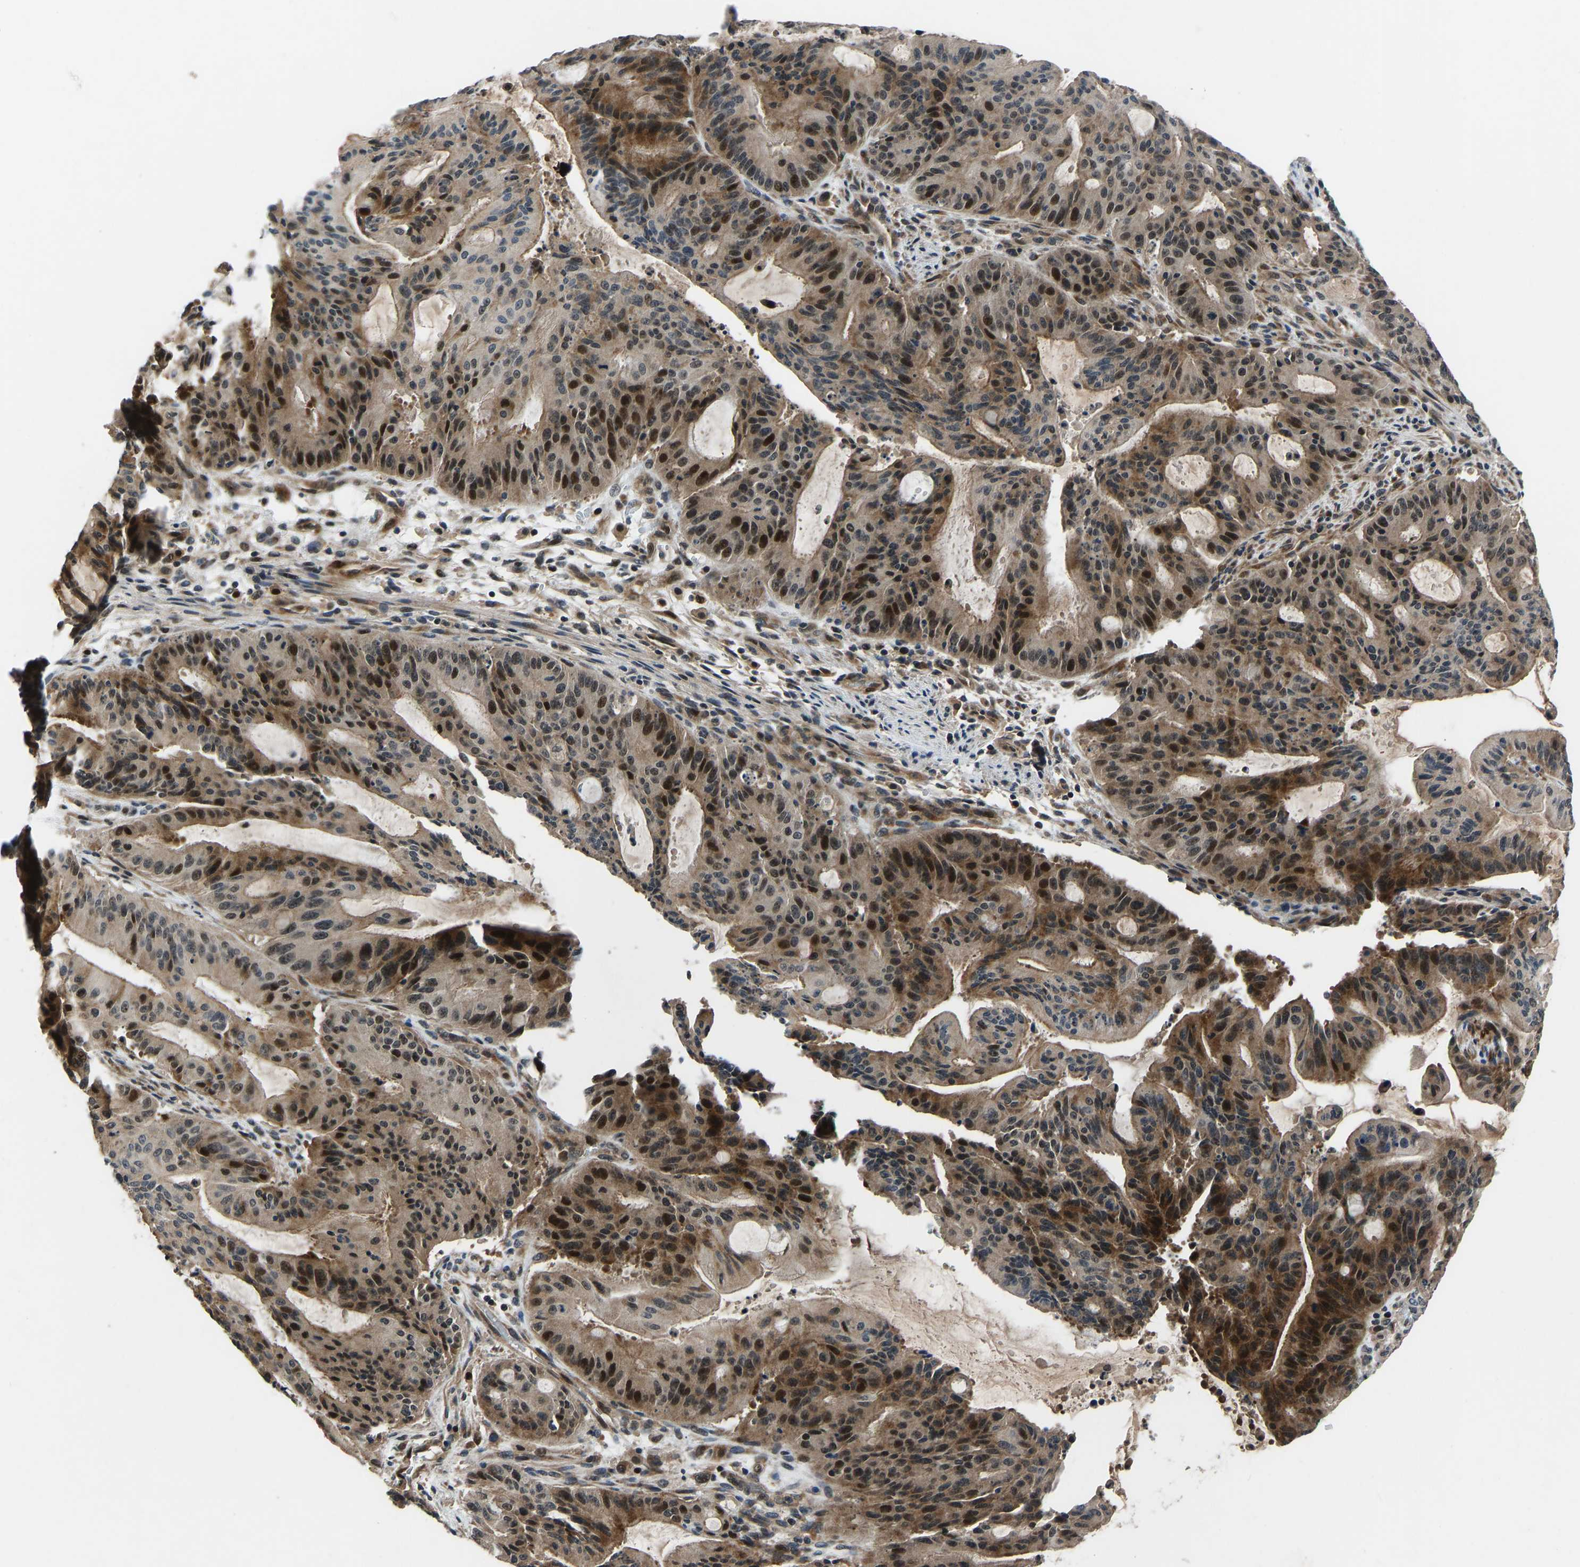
{"staining": {"intensity": "strong", "quantity": "25%-75%", "location": "cytoplasmic/membranous,nuclear"}, "tissue": "liver cancer", "cell_type": "Tumor cells", "image_type": "cancer", "snomed": [{"axis": "morphology", "description": "Normal tissue, NOS"}, {"axis": "morphology", "description": "Cholangiocarcinoma"}, {"axis": "topography", "description": "Liver"}, {"axis": "topography", "description": "Peripheral nerve tissue"}], "caption": "Immunohistochemistry image of liver cancer (cholangiocarcinoma) stained for a protein (brown), which displays high levels of strong cytoplasmic/membranous and nuclear staining in about 25%-75% of tumor cells.", "gene": "RLIM", "patient": {"sex": "female", "age": 73}}